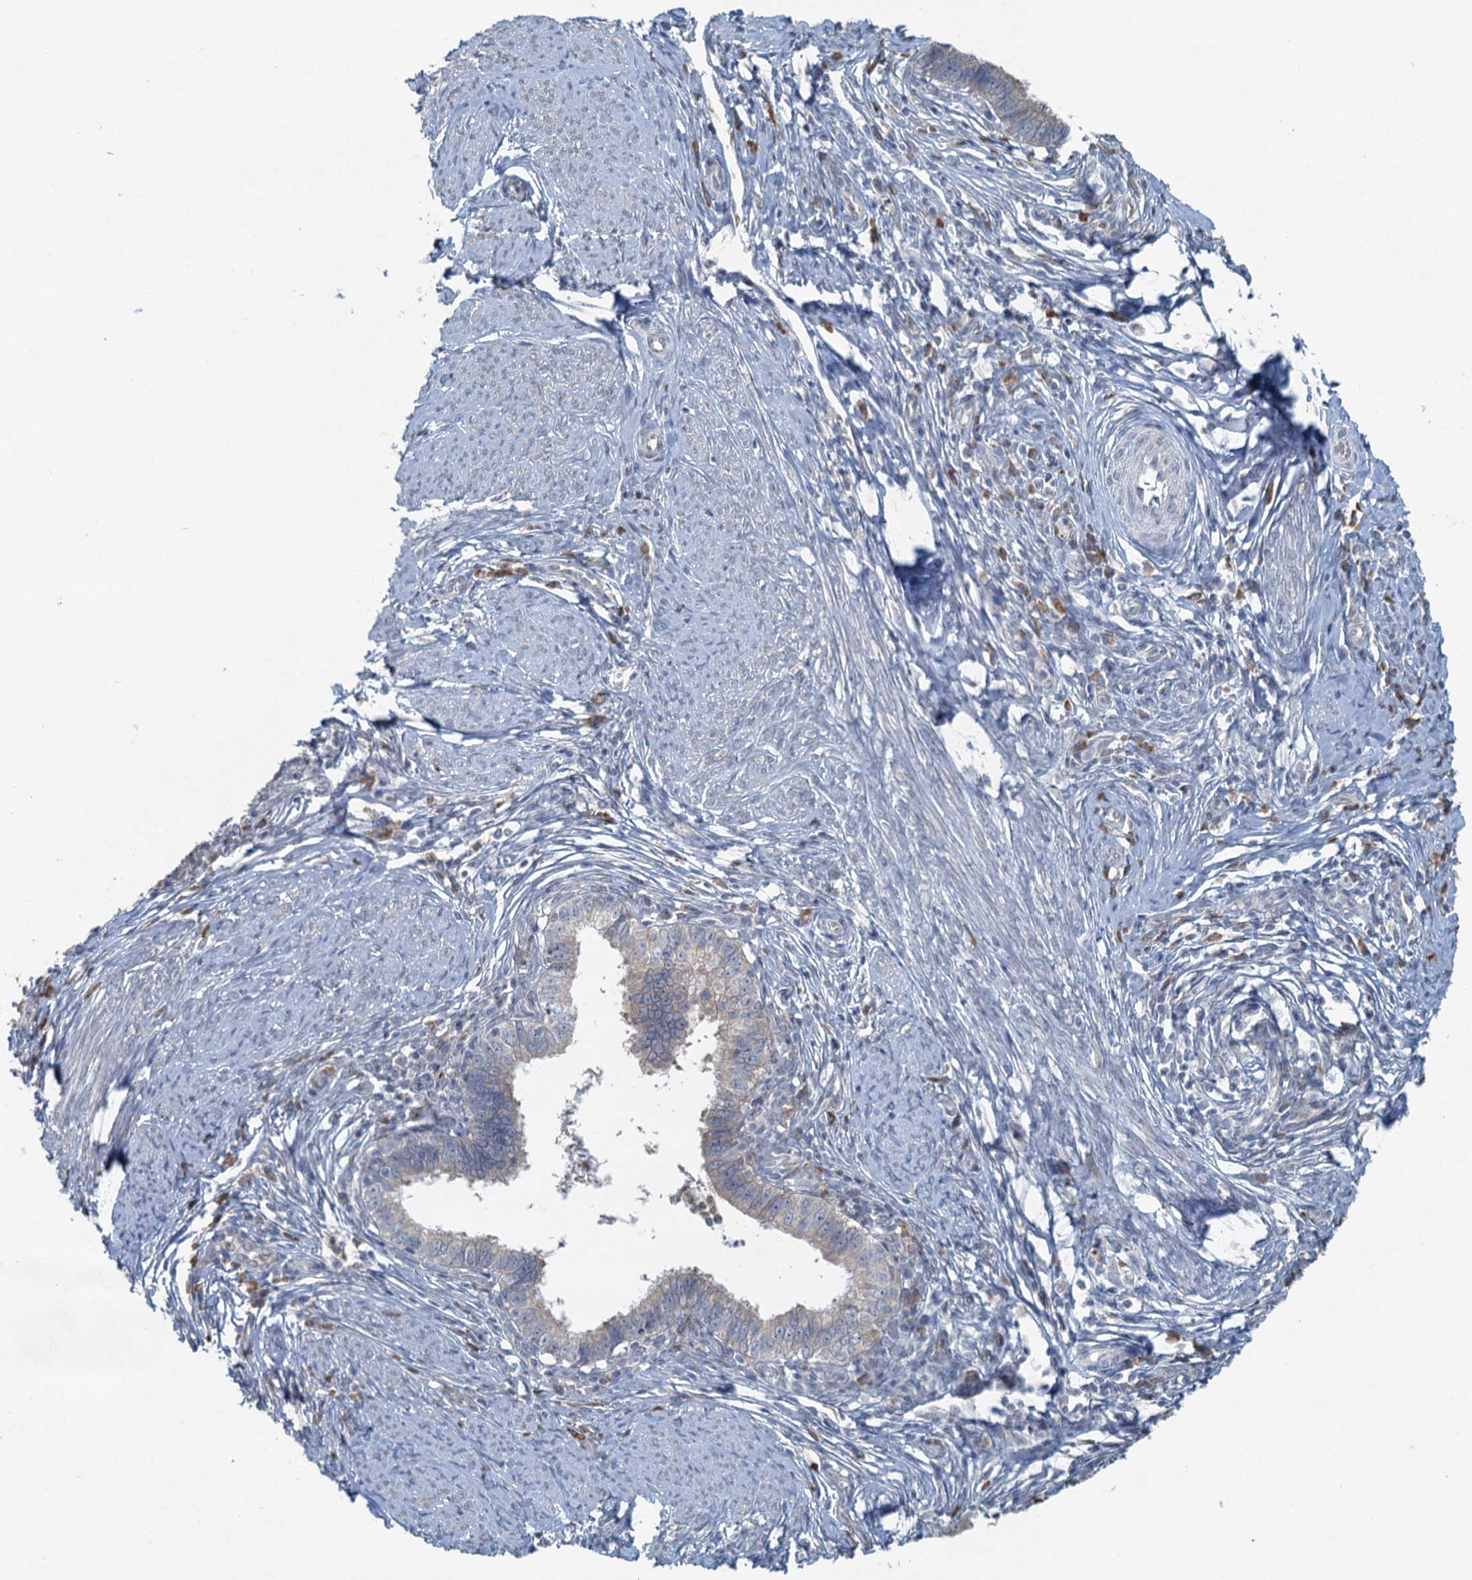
{"staining": {"intensity": "negative", "quantity": "none", "location": "none"}, "tissue": "cervical cancer", "cell_type": "Tumor cells", "image_type": "cancer", "snomed": [{"axis": "morphology", "description": "Adenocarcinoma, NOS"}, {"axis": "topography", "description": "Cervix"}], "caption": "DAB immunohistochemical staining of human cervical cancer exhibits no significant positivity in tumor cells.", "gene": "TEX35", "patient": {"sex": "female", "age": 36}}